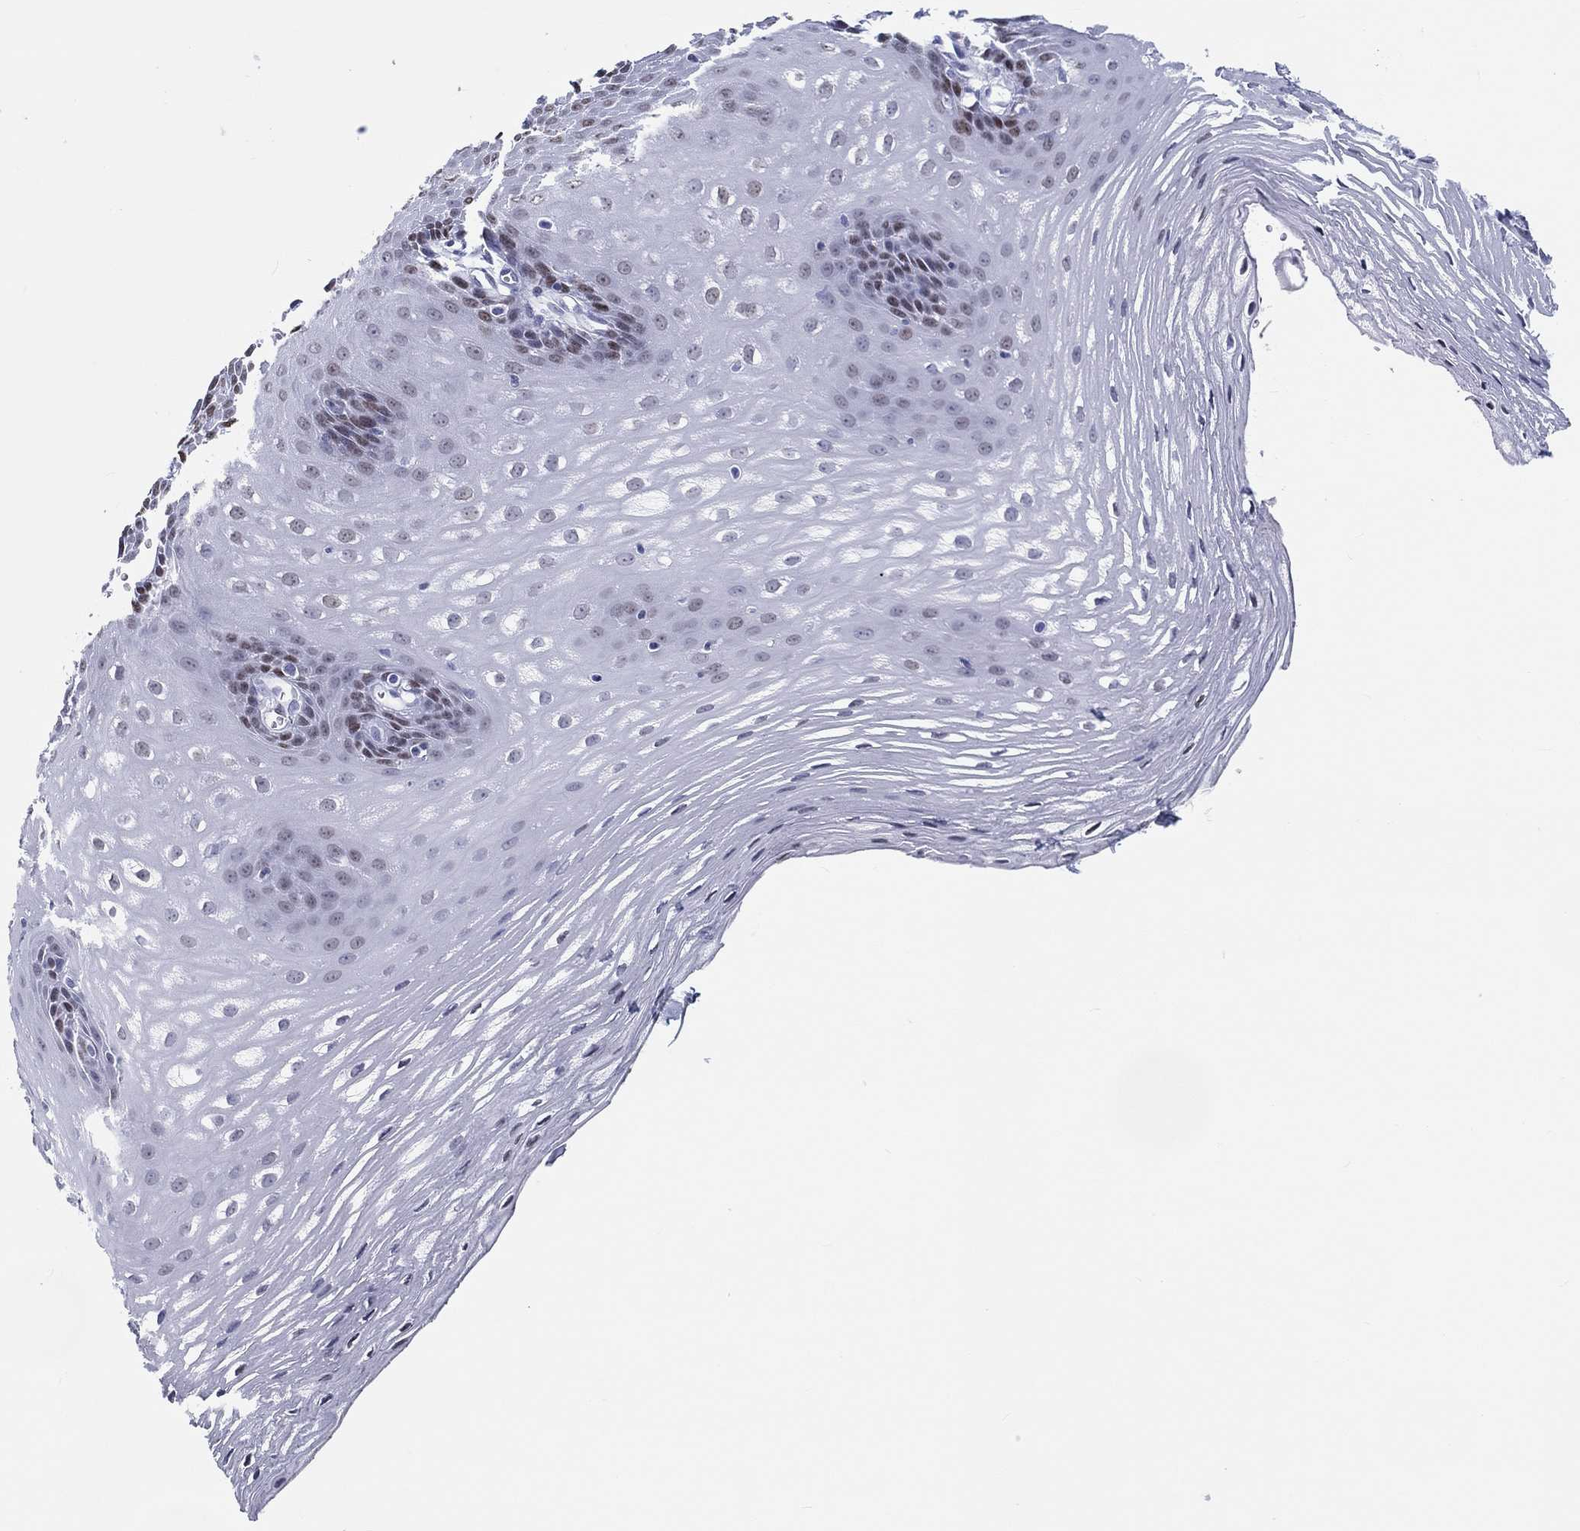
{"staining": {"intensity": "weak", "quantity": "25%-75%", "location": "nuclear"}, "tissue": "esophagus", "cell_type": "Squamous epithelial cells", "image_type": "normal", "snomed": [{"axis": "morphology", "description": "Normal tissue, NOS"}, {"axis": "topography", "description": "Esophagus"}], "caption": "A brown stain highlights weak nuclear positivity of a protein in squamous epithelial cells of benign esophagus.", "gene": "H1", "patient": {"sex": "male", "age": 72}}